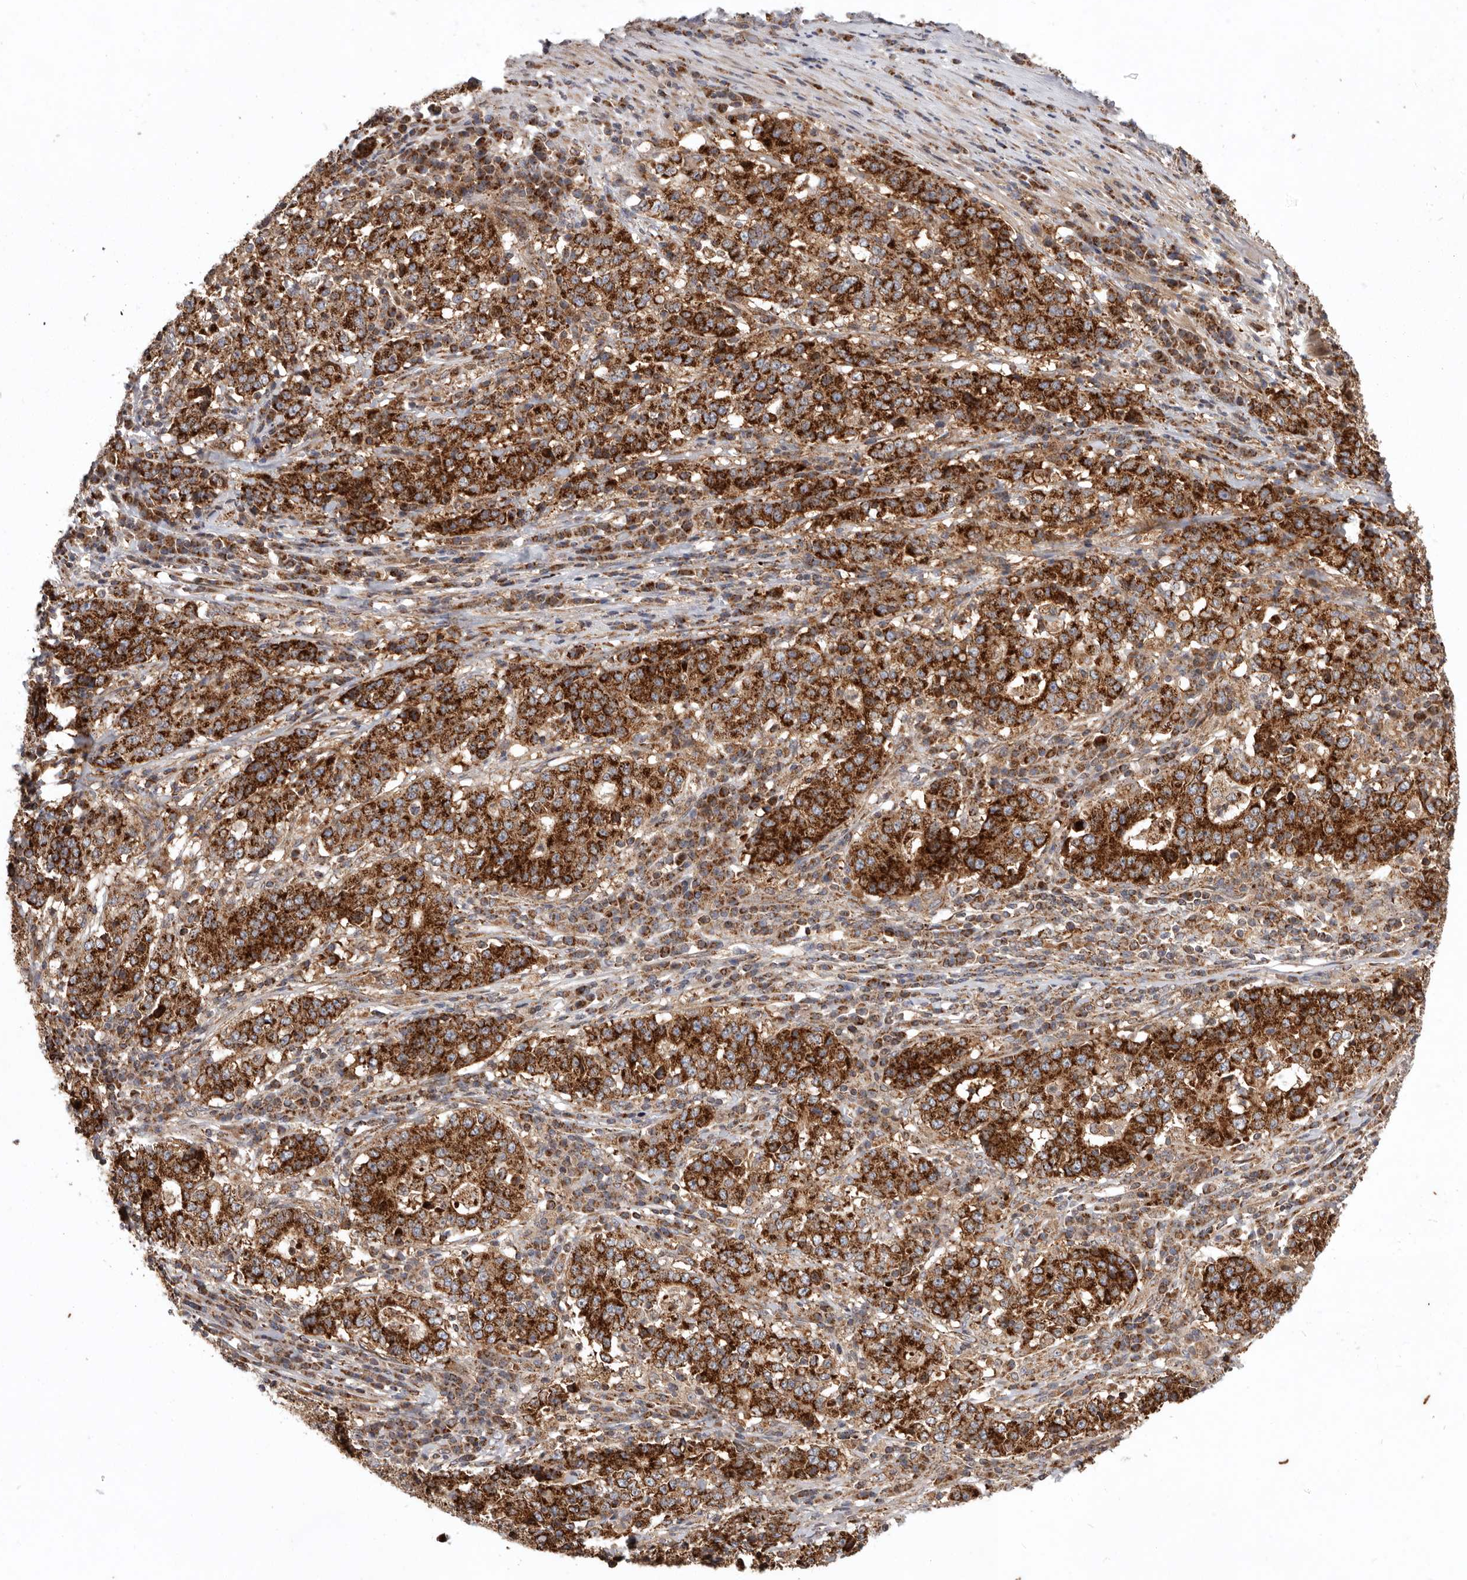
{"staining": {"intensity": "strong", "quantity": ">75%", "location": "cytoplasmic/membranous"}, "tissue": "stomach cancer", "cell_type": "Tumor cells", "image_type": "cancer", "snomed": [{"axis": "morphology", "description": "Adenocarcinoma, NOS"}, {"axis": "topography", "description": "Stomach"}], "caption": "Immunohistochemistry (IHC) of adenocarcinoma (stomach) reveals high levels of strong cytoplasmic/membranous positivity in about >75% of tumor cells.", "gene": "MRPS10", "patient": {"sex": "male", "age": 59}}